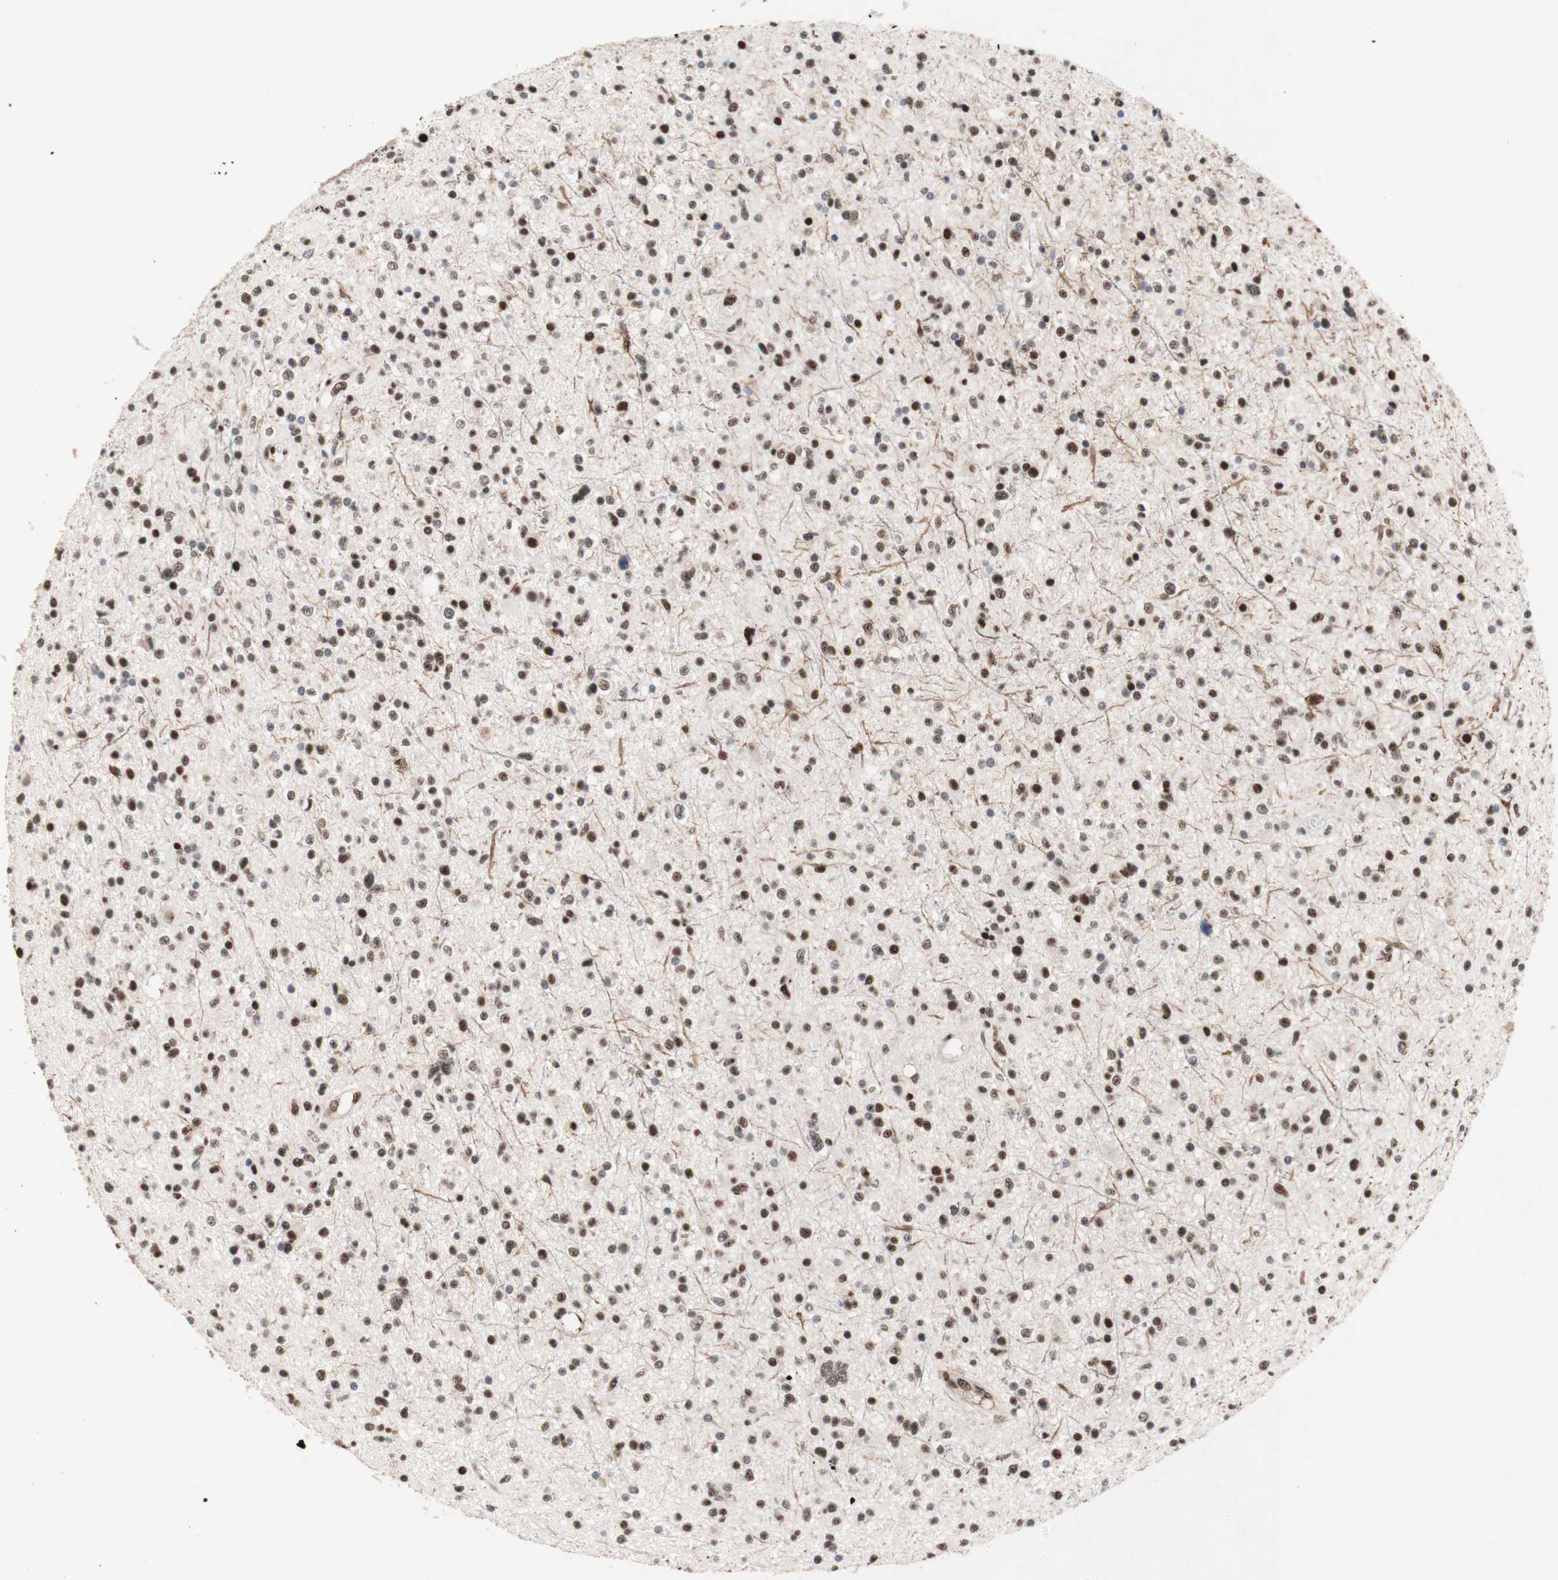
{"staining": {"intensity": "strong", "quantity": ">75%", "location": "nuclear"}, "tissue": "glioma", "cell_type": "Tumor cells", "image_type": "cancer", "snomed": [{"axis": "morphology", "description": "Glioma, malignant, High grade"}, {"axis": "topography", "description": "Brain"}], "caption": "Immunohistochemistry (IHC) of glioma displays high levels of strong nuclear positivity in about >75% of tumor cells.", "gene": "TLE1", "patient": {"sex": "male", "age": 33}}